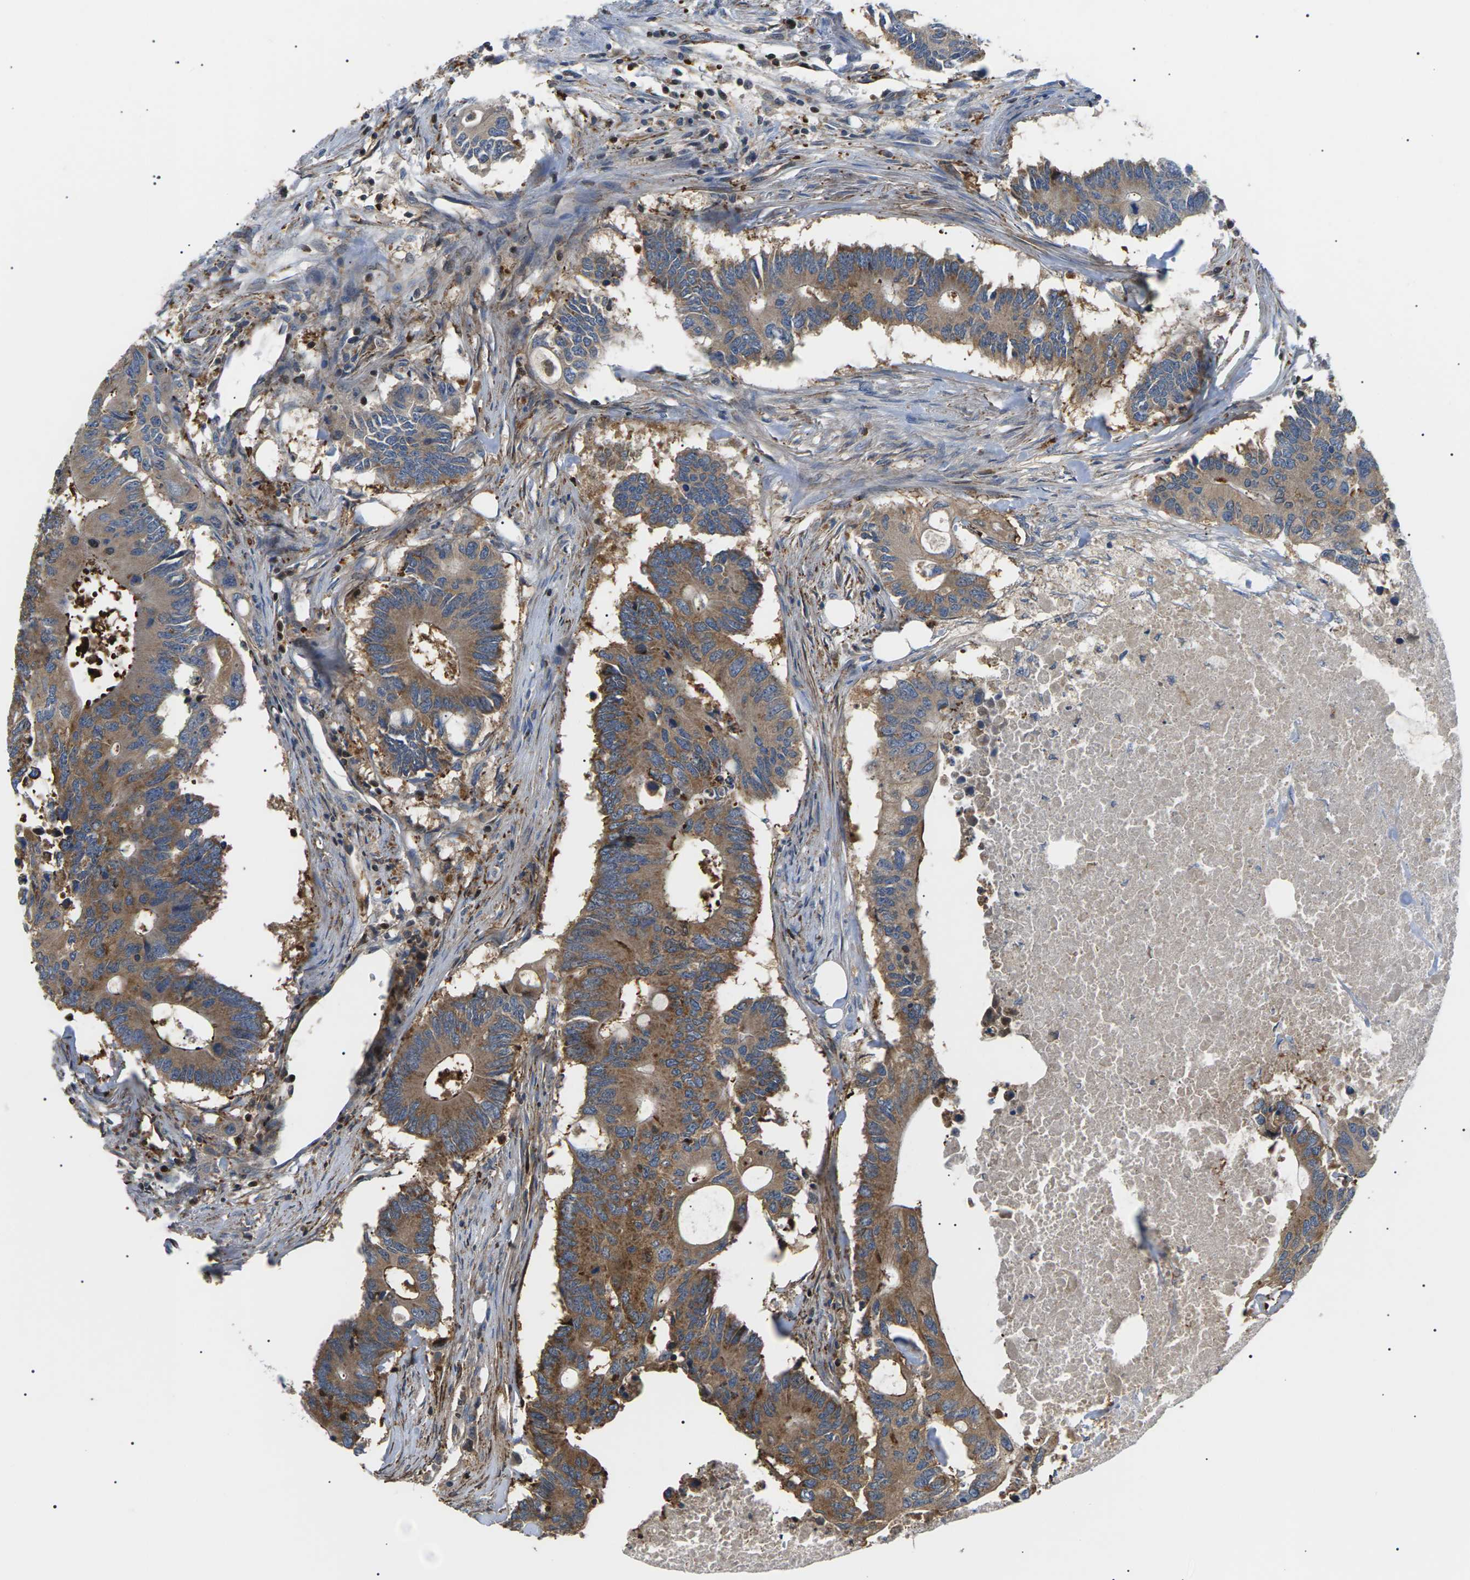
{"staining": {"intensity": "moderate", "quantity": ">75%", "location": "cytoplasmic/membranous"}, "tissue": "colorectal cancer", "cell_type": "Tumor cells", "image_type": "cancer", "snomed": [{"axis": "morphology", "description": "Adenocarcinoma, NOS"}, {"axis": "topography", "description": "Colon"}], "caption": "IHC (DAB) staining of colorectal adenocarcinoma exhibits moderate cytoplasmic/membranous protein expression in approximately >75% of tumor cells.", "gene": "TMTC4", "patient": {"sex": "male", "age": 71}}